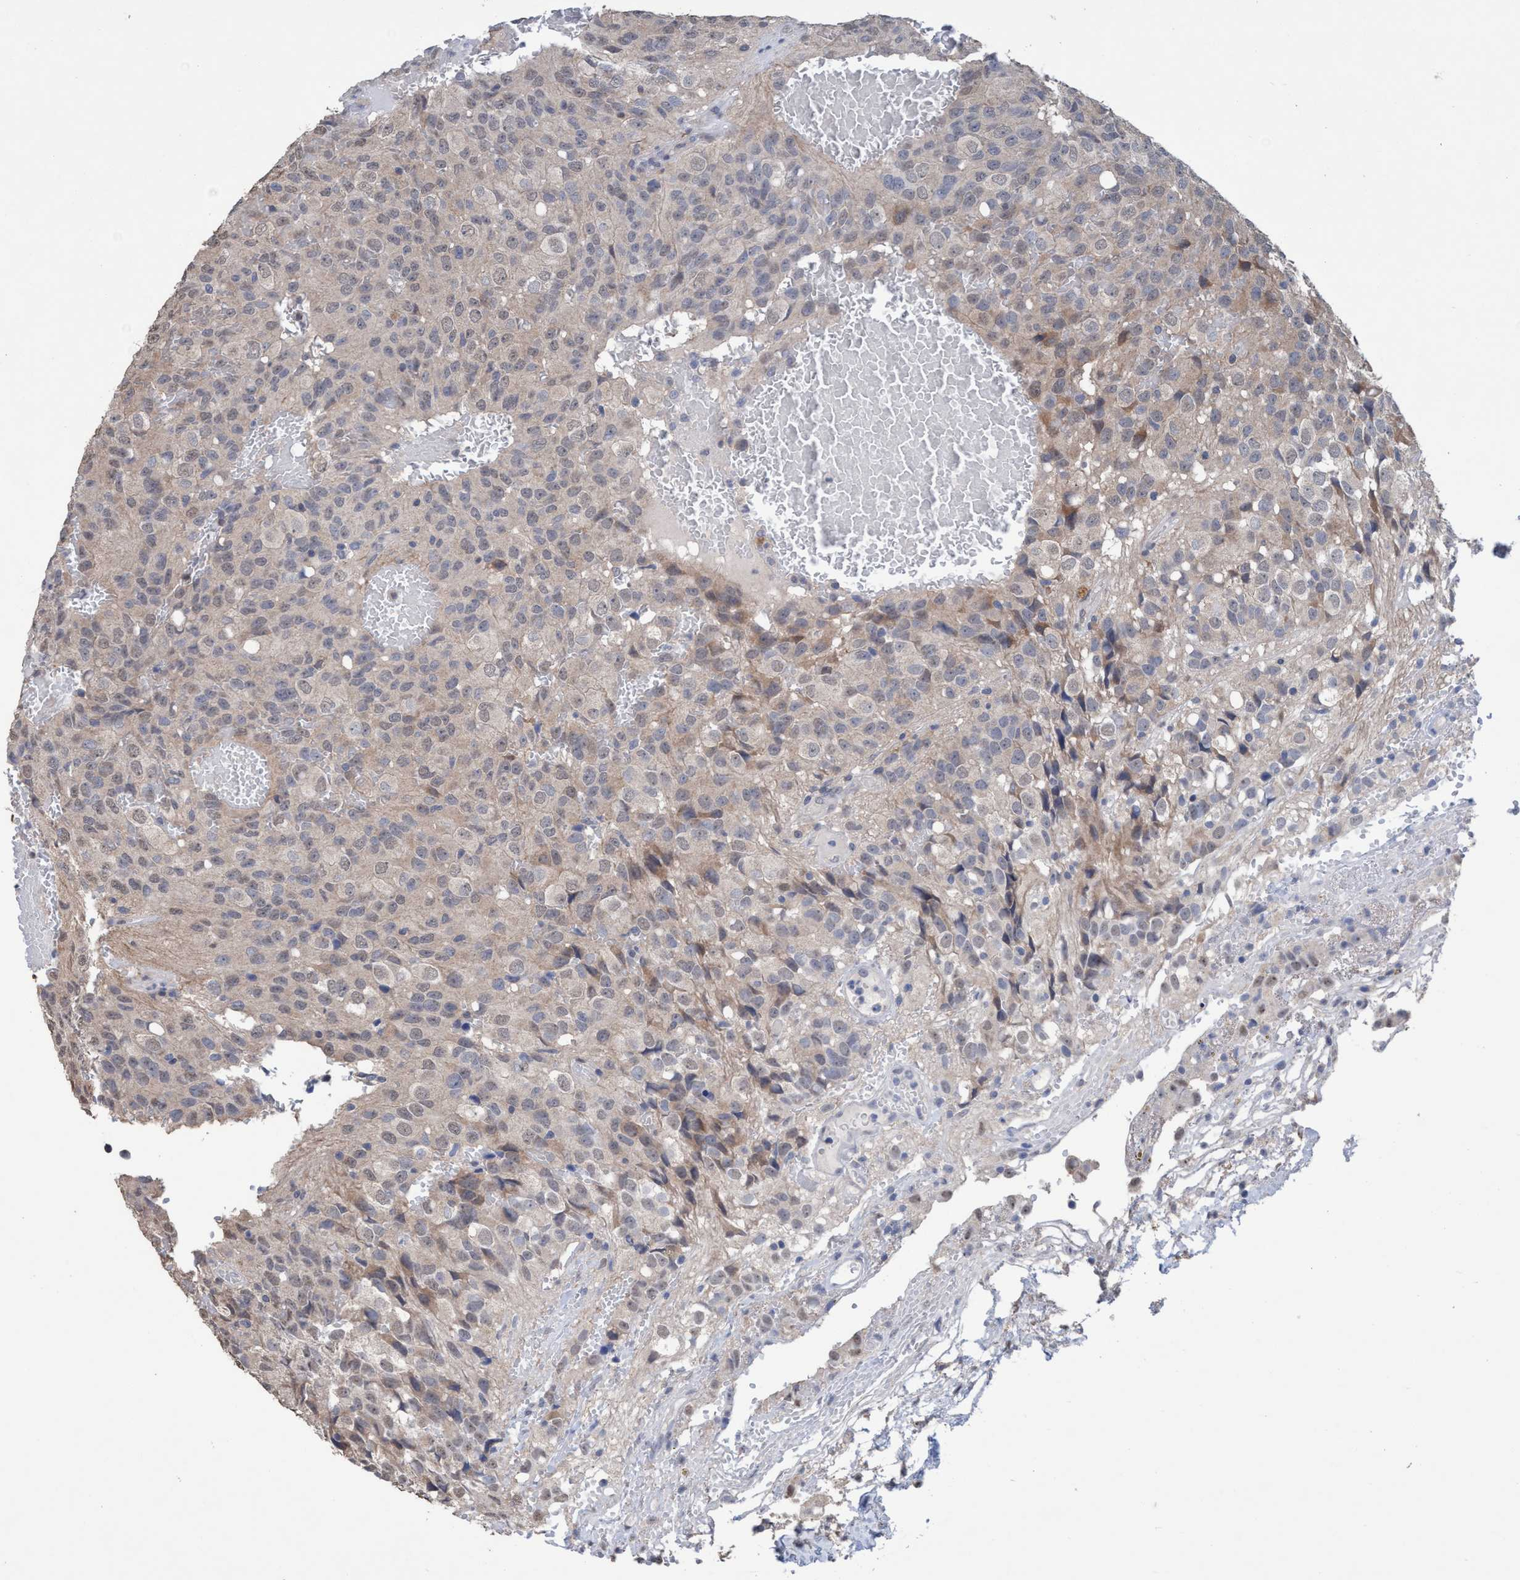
{"staining": {"intensity": "weak", "quantity": "<25%", "location": "cytoplasmic/membranous"}, "tissue": "glioma", "cell_type": "Tumor cells", "image_type": "cancer", "snomed": [{"axis": "morphology", "description": "Glioma, malignant, High grade"}, {"axis": "topography", "description": "Brain"}], "caption": "High magnification brightfield microscopy of malignant glioma (high-grade) stained with DAB (brown) and counterstained with hematoxylin (blue): tumor cells show no significant positivity.", "gene": "GLOD4", "patient": {"sex": "male", "age": 32}}